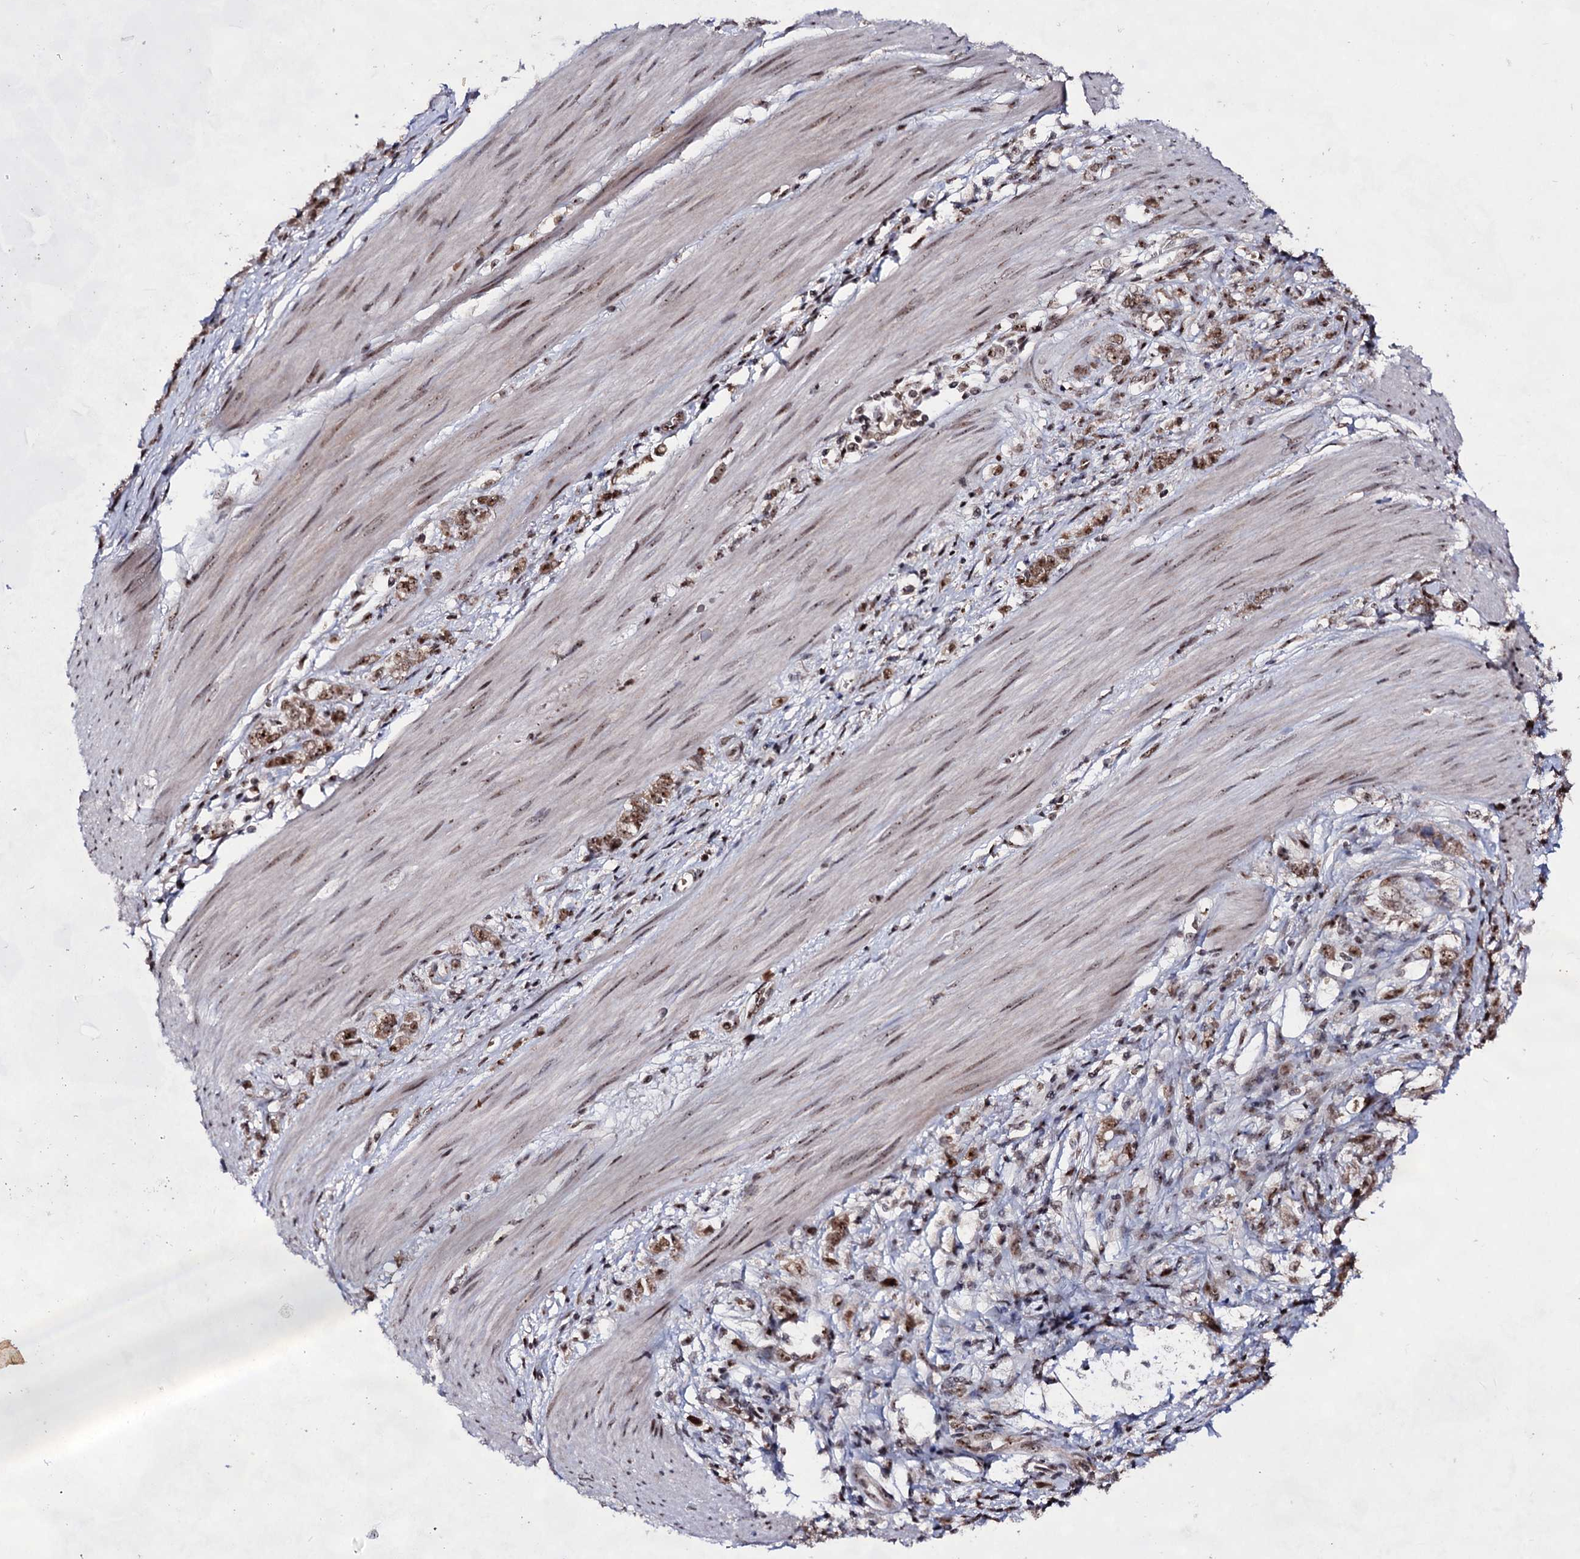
{"staining": {"intensity": "moderate", "quantity": ">75%", "location": "nuclear"}, "tissue": "stomach cancer", "cell_type": "Tumor cells", "image_type": "cancer", "snomed": [{"axis": "morphology", "description": "Adenocarcinoma, NOS"}, {"axis": "topography", "description": "Stomach"}], "caption": "Adenocarcinoma (stomach) was stained to show a protein in brown. There is medium levels of moderate nuclear staining in about >75% of tumor cells.", "gene": "EXOSC10", "patient": {"sex": "female", "age": 76}}